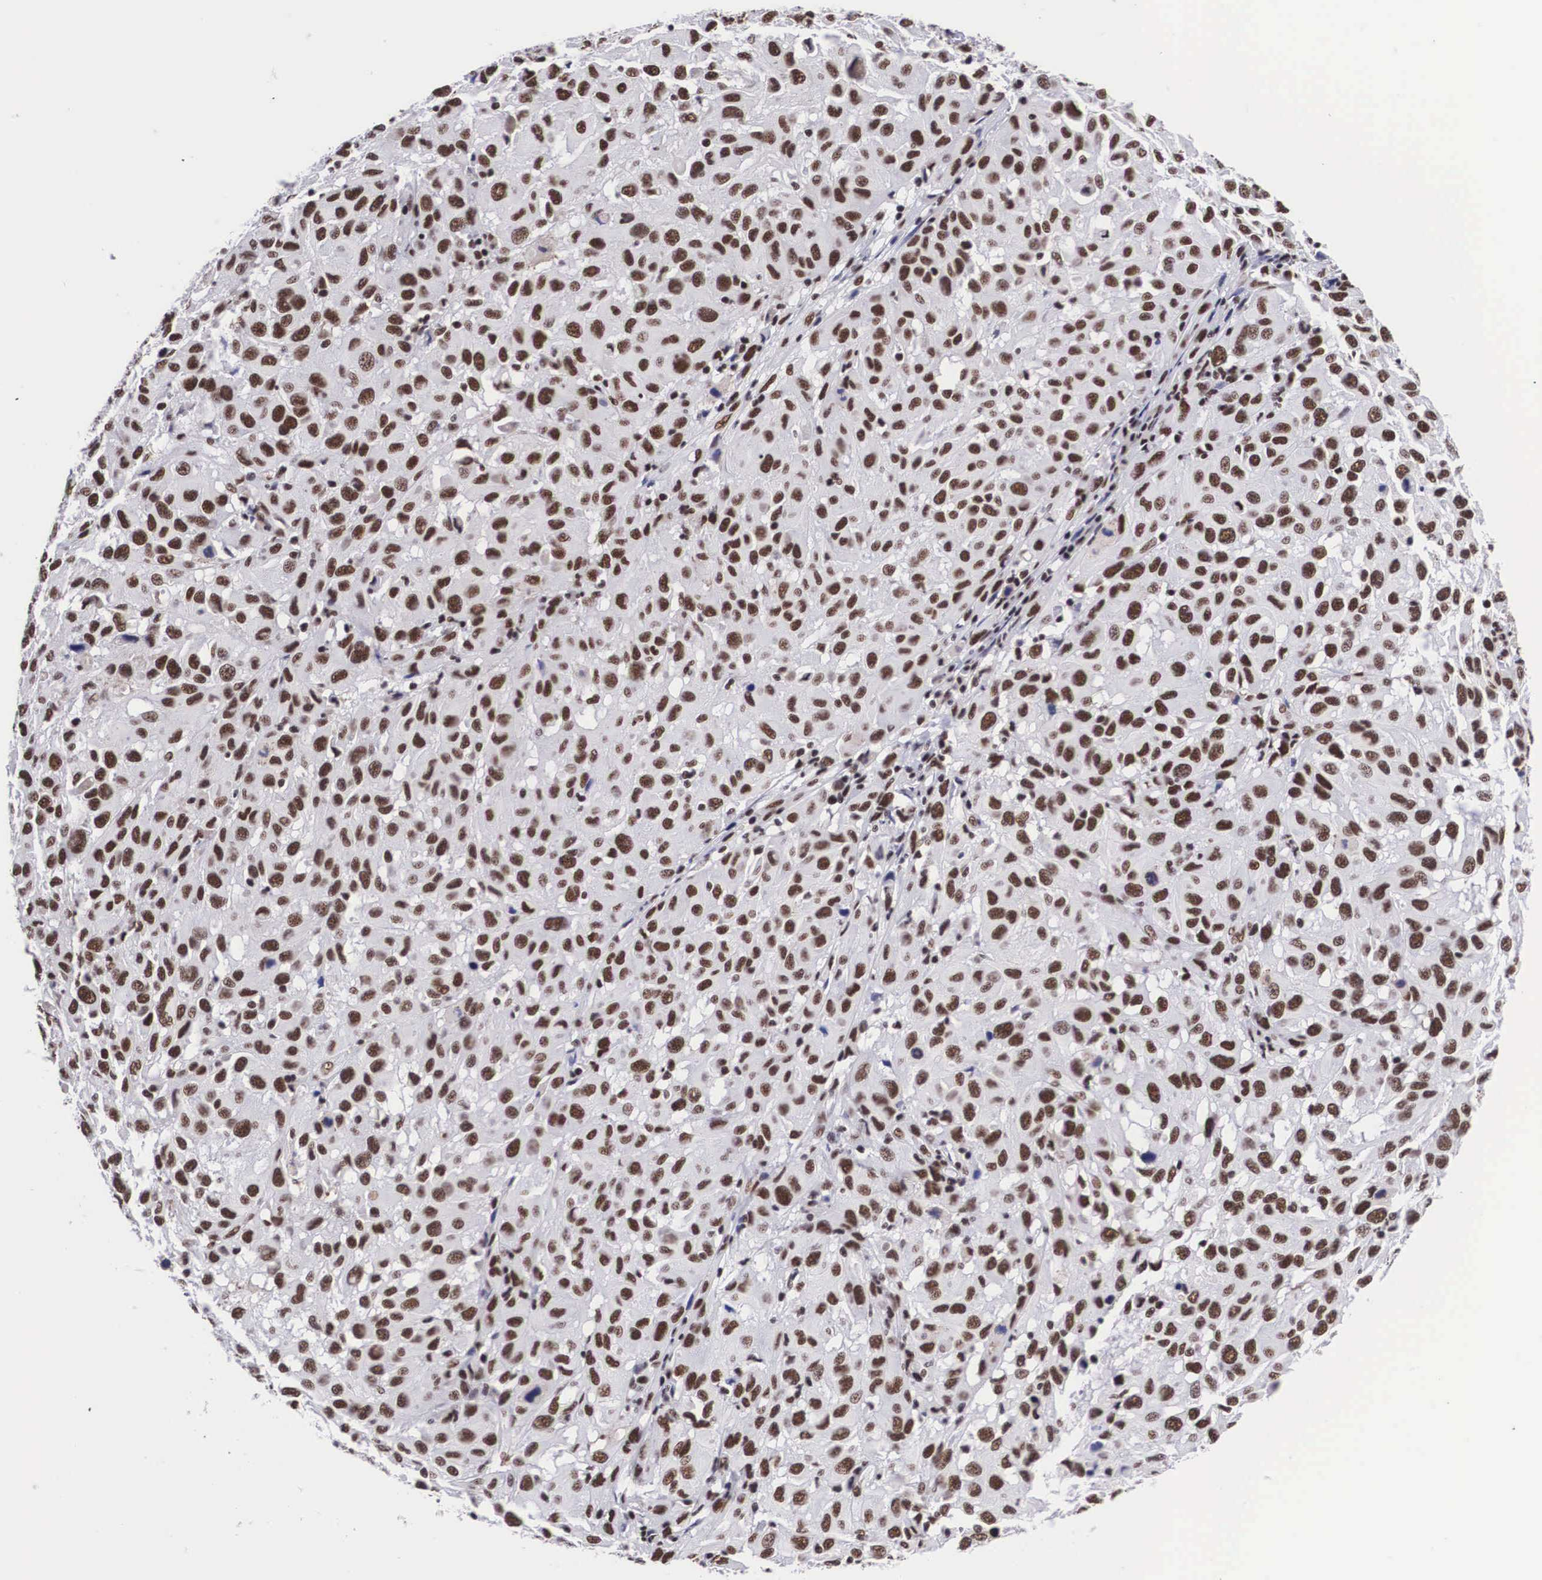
{"staining": {"intensity": "moderate", "quantity": ">75%", "location": "nuclear"}, "tissue": "melanoma", "cell_type": "Tumor cells", "image_type": "cancer", "snomed": [{"axis": "morphology", "description": "Malignant melanoma, NOS"}, {"axis": "topography", "description": "Skin"}], "caption": "This micrograph displays melanoma stained with immunohistochemistry (IHC) to label a protein in brown. The nuclear of tumor cells show moderate positivity for the protein. Nuclei are counter-stained blue.", "gene": "SF3A1", "patient": {"sex": "female", "age": 77}}